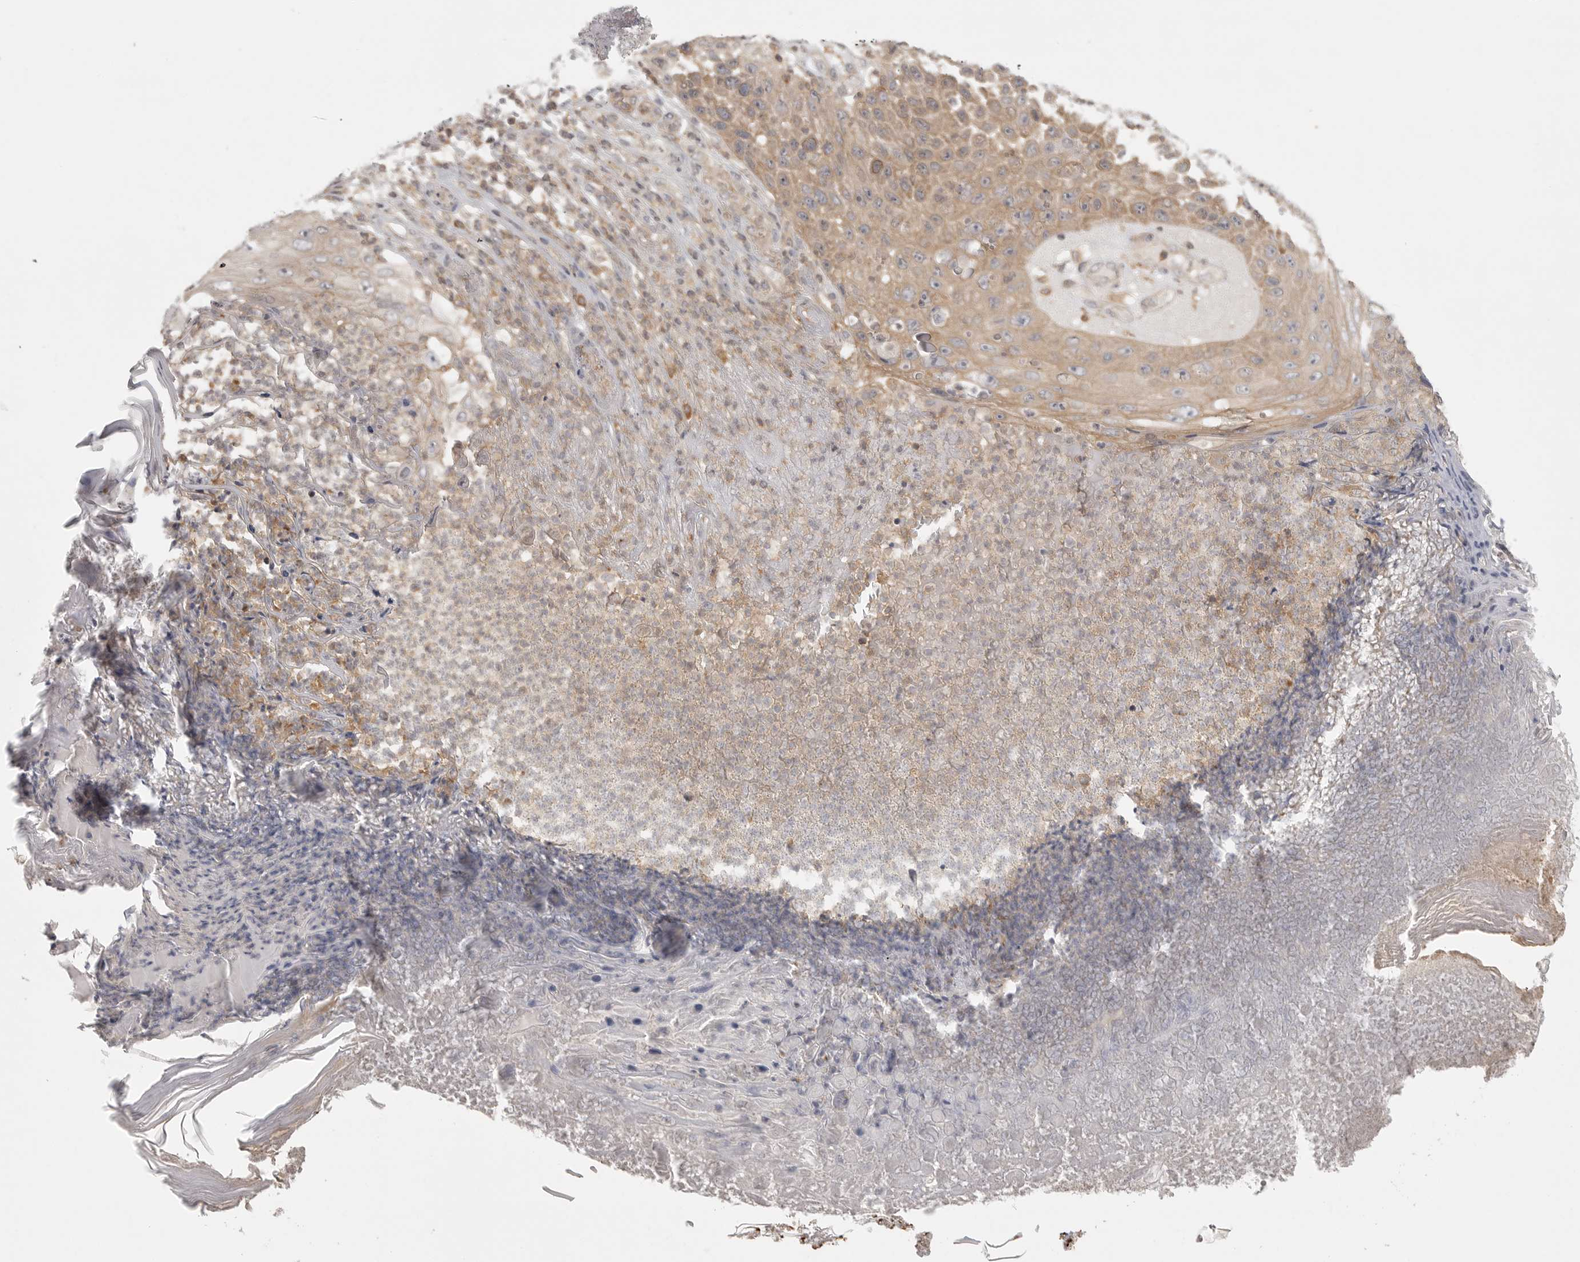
{"staining": {"intensity": "moderate", "quantity": ">75%", "location": "cytoplasmic/membranous"}, "tissue": "skin cancer", "cell_type": "Tumor cells", "image_type": "cancer", "snomed": [{"axis": "morphology", "description": "Squamous cell carcinoma, NOS"}, {"axis": "topography", "description": "Skin"}], "caption": "Immunohistochemical staining of skin cancer demonstrates medium levels of moderate cytoplasmic/membranous protein expression in about >75% of tumor cells. The protein is stained brown, and the nuclei are stained in blue (DAB IHC with brightfield microscopy, high magnification).", "gene": "DBNL", "patient": {"sex": "female", "age": 88}}